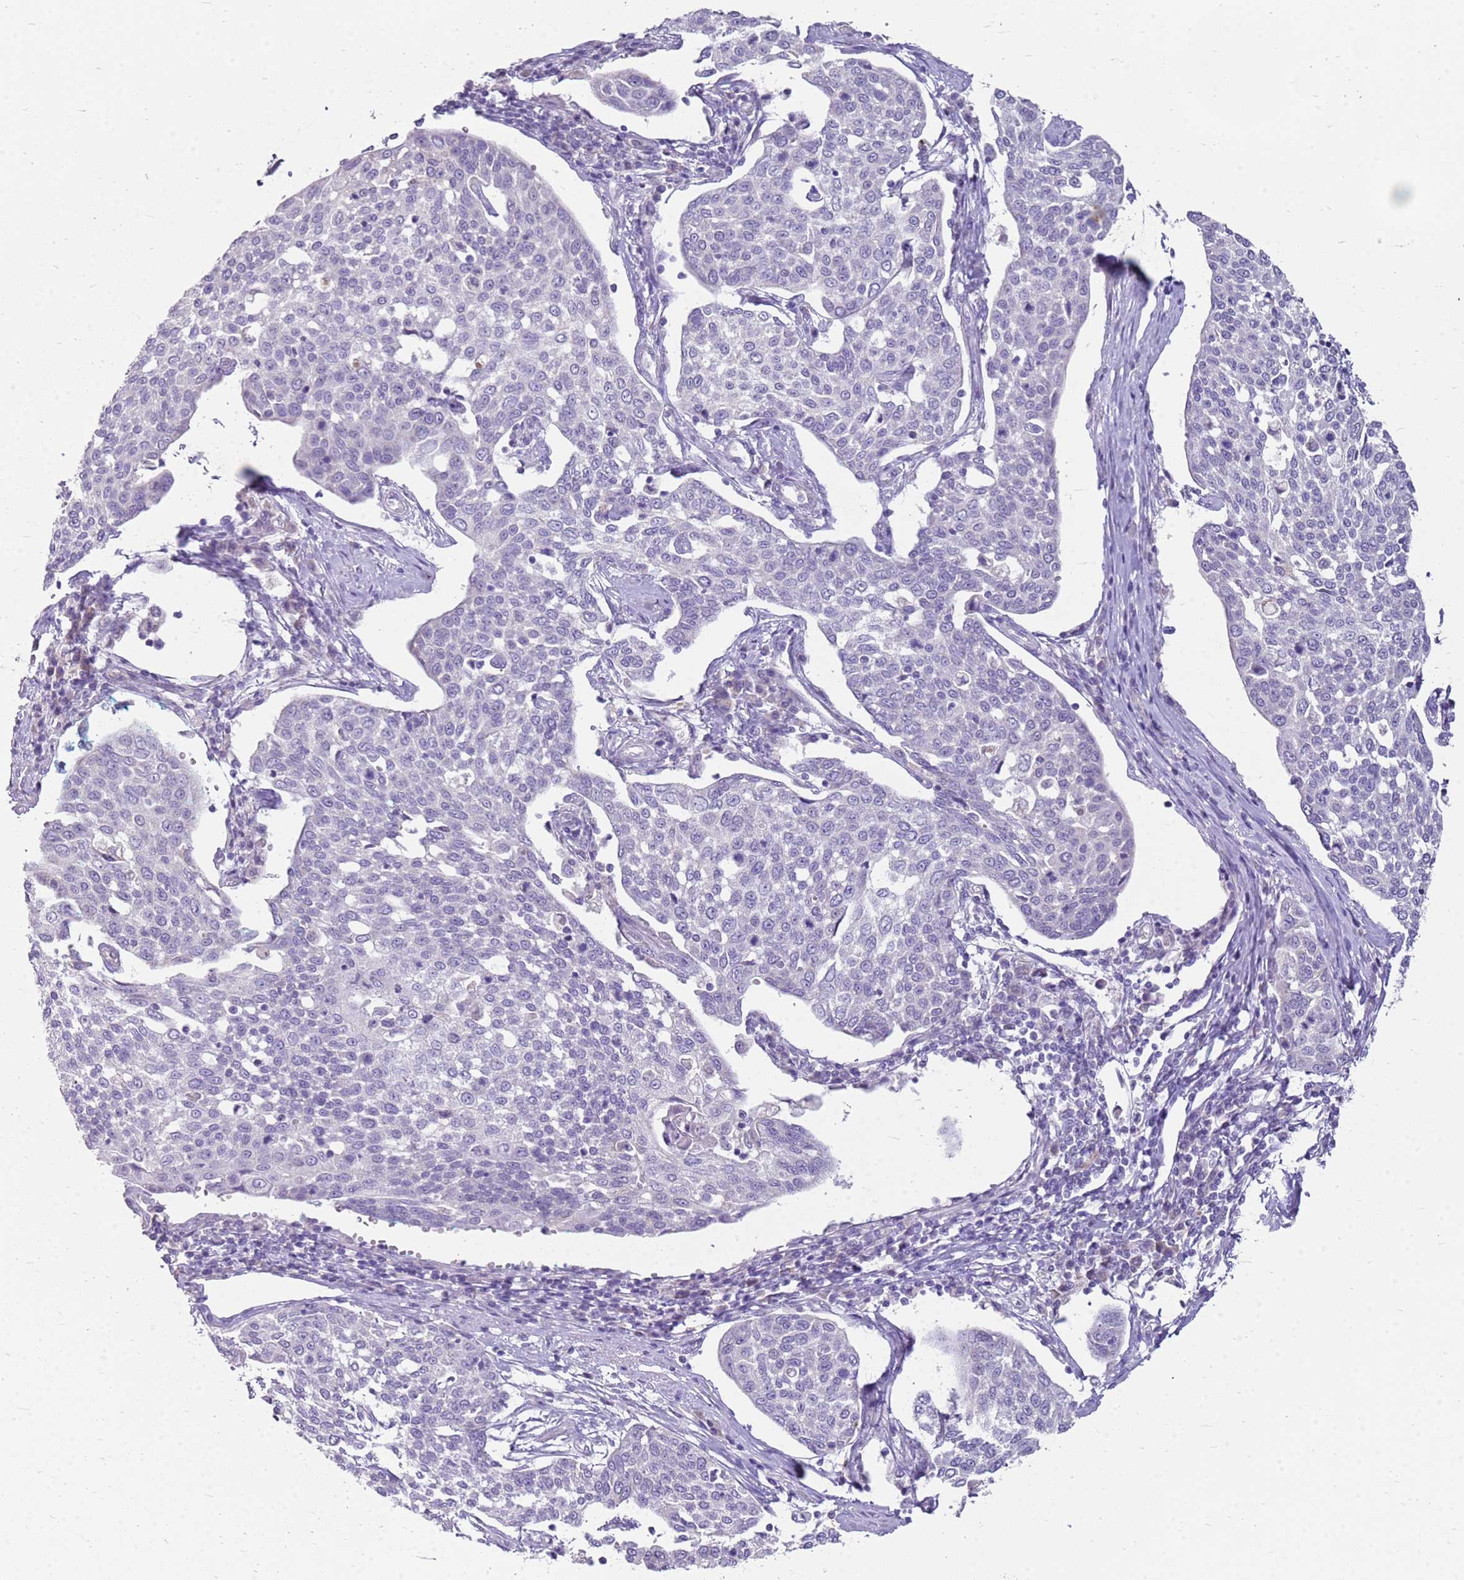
{"staining": {"intensity": "negative", "quantity": "none", "location": "none"}, "tissue": "cervical cancer", "cell_type": "Tumor cells", "image_type": "cancer", "snomed": [{"axis": "morphology", "description": "Squamous cell carcinoma, NOS"}, {"axis": "topography", "description": "Cervix"}], "caption": "Tumor cells show no significant expression in cervical cancer (squamous cell carcinoma).", "gene": "FABP2", "patient": {"sex": "female", "age": 34}}